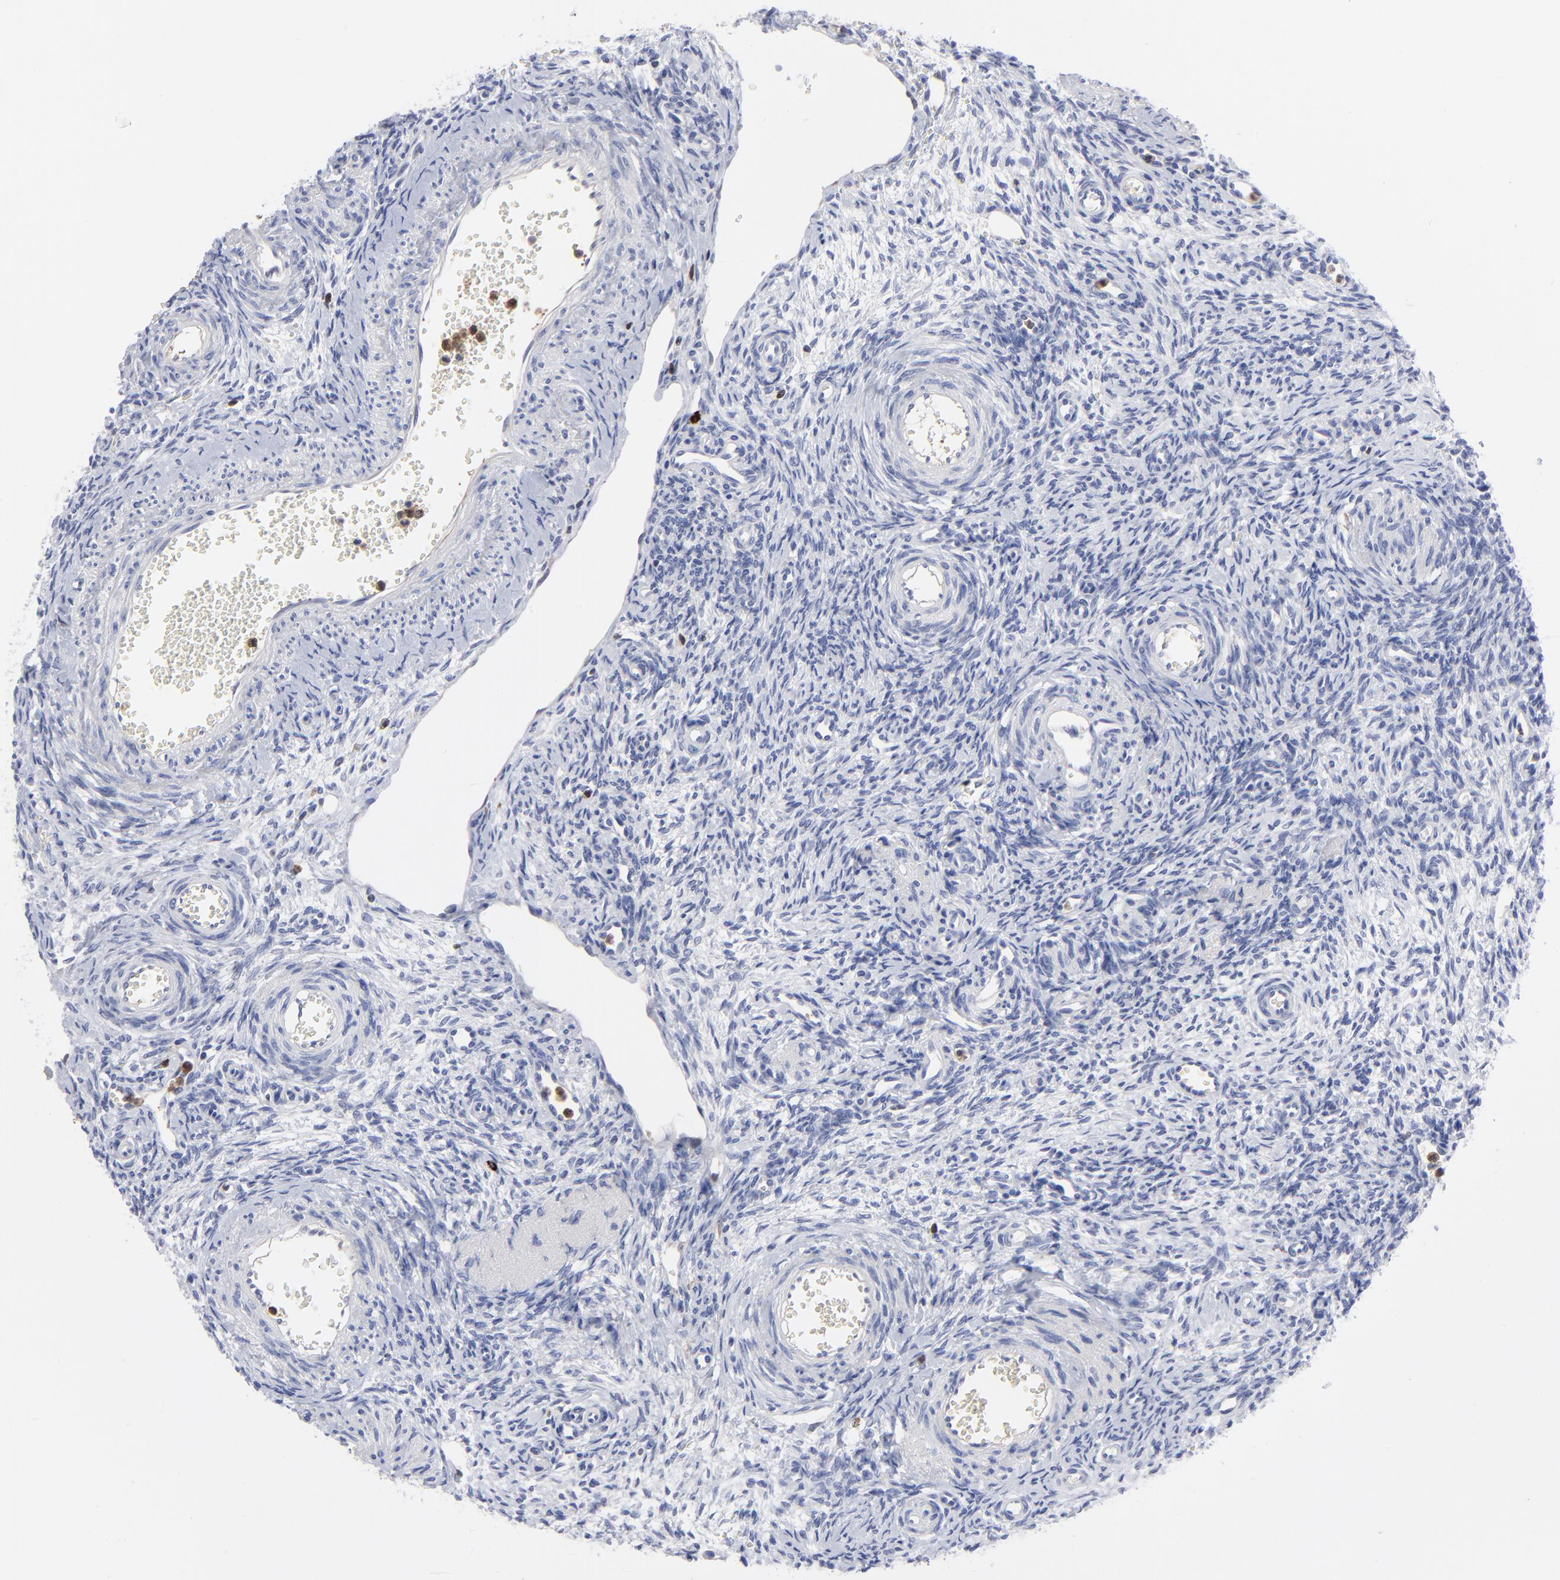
{"staining": {"intensity": "negative", "quantity": "none", "location": "none"}, "tissue": "ovary", "cell_type": "Follicle cells", "image_type": "normal", "snomed": [{"axis": "morphology", "description": "Normal tissue, NOS"}, {"axis": "topography", "description": "Ovary"}], "caption": "Ovary stained for a protein using immunohistochemistry displays no expression follicle cells.", "gene": "TBXT", "patient": {"sex": "female", "age": 39}}